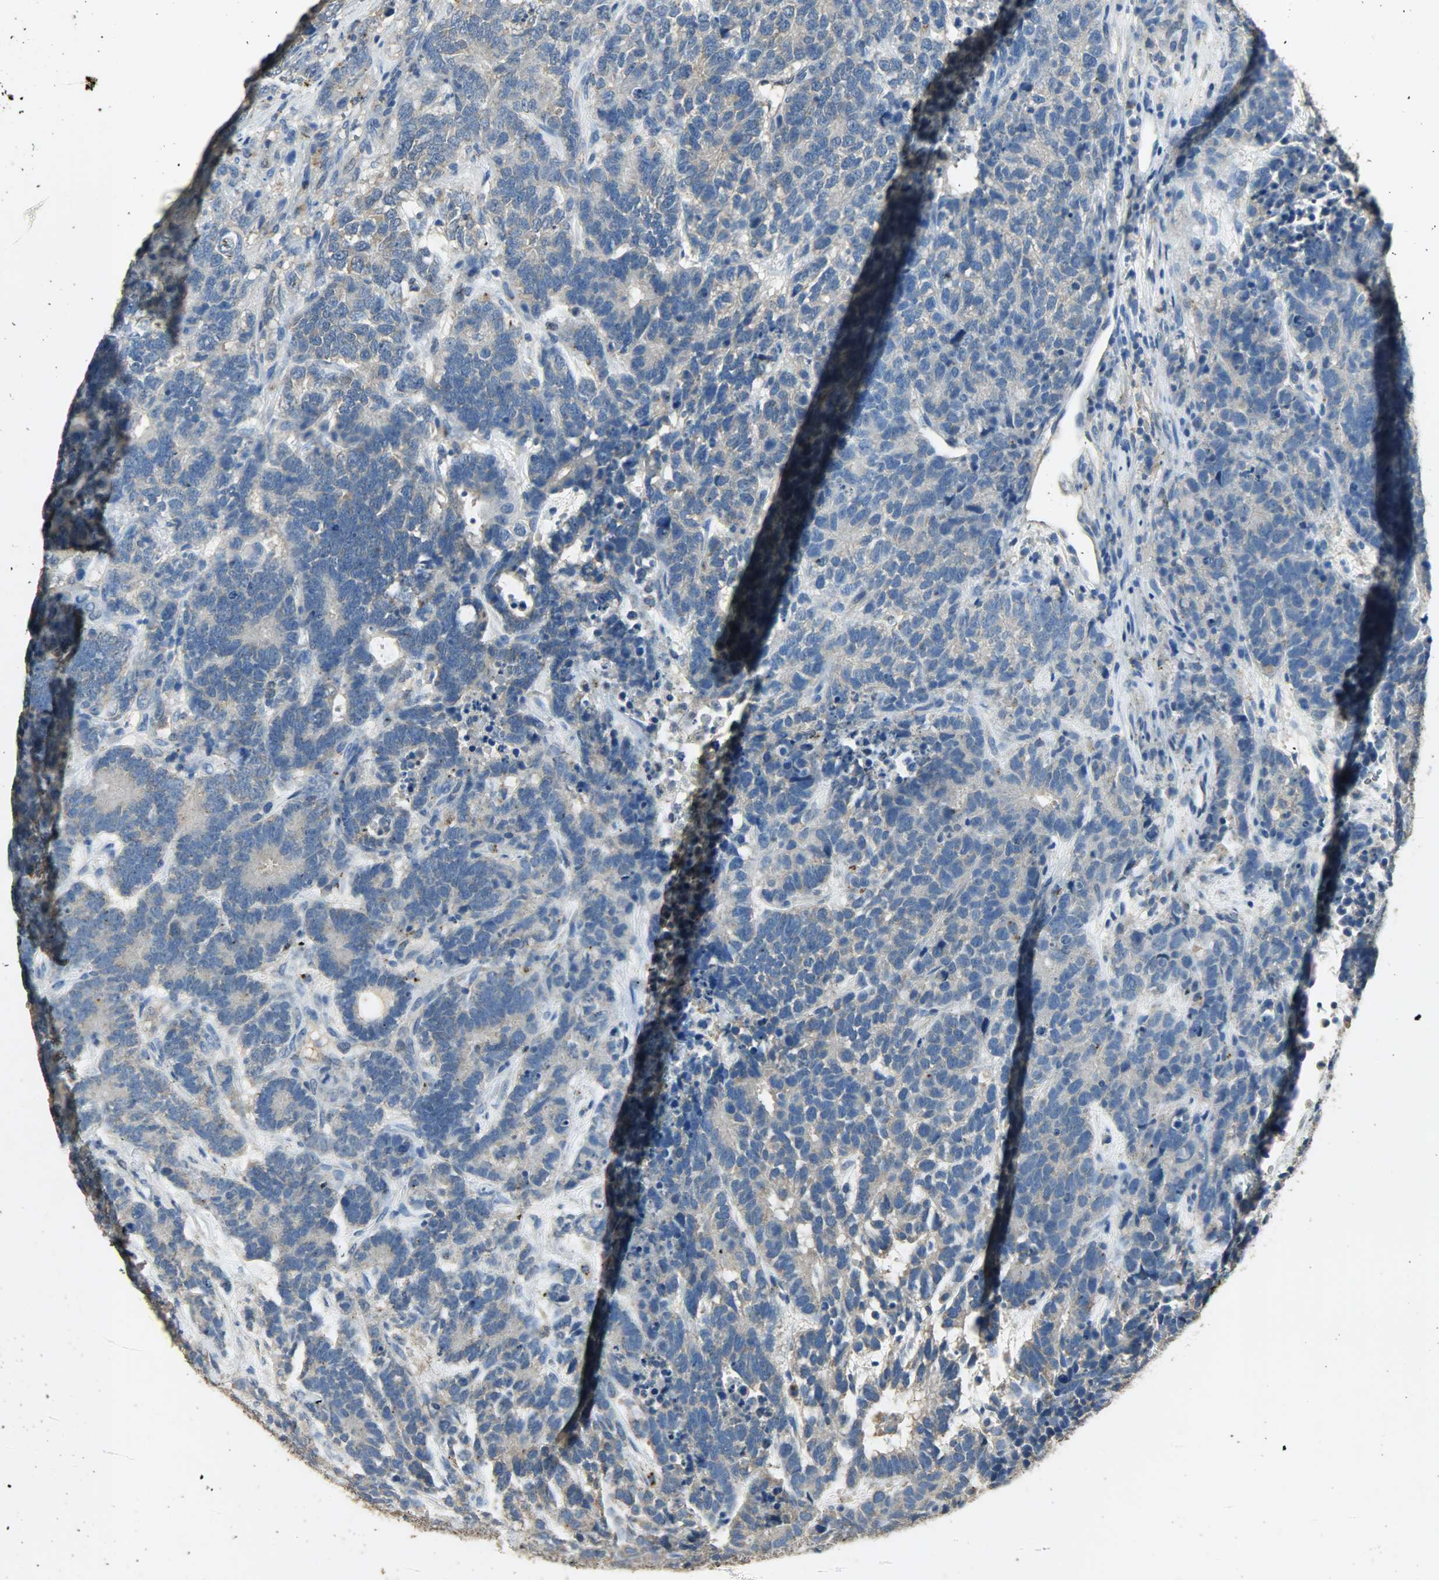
{"staining": {"intensity": "weak", "quantity": "25%-75%", "location": "cytoplasmic/membranous"}, "tissue": "testis cancer", "cell_type": "Tumor cells", "image_type": "cancer", "snomed": [{"axis": "morphology", "description": "Carcinoma, Embryonal, NOS"}, {"axis": "topography", "description": "Testis"}], "caption": "This photomicrograph reveals embryonal carcinoma (testis) stained with immunohistochemistry to label a protein in brown. The cytoplasmic/membranous of tumor cells show weak positivity for the protein. Nuclei are counter-stained blue.", "gene": "ASB9", "patient": {"sex": "male", "age": 26}}